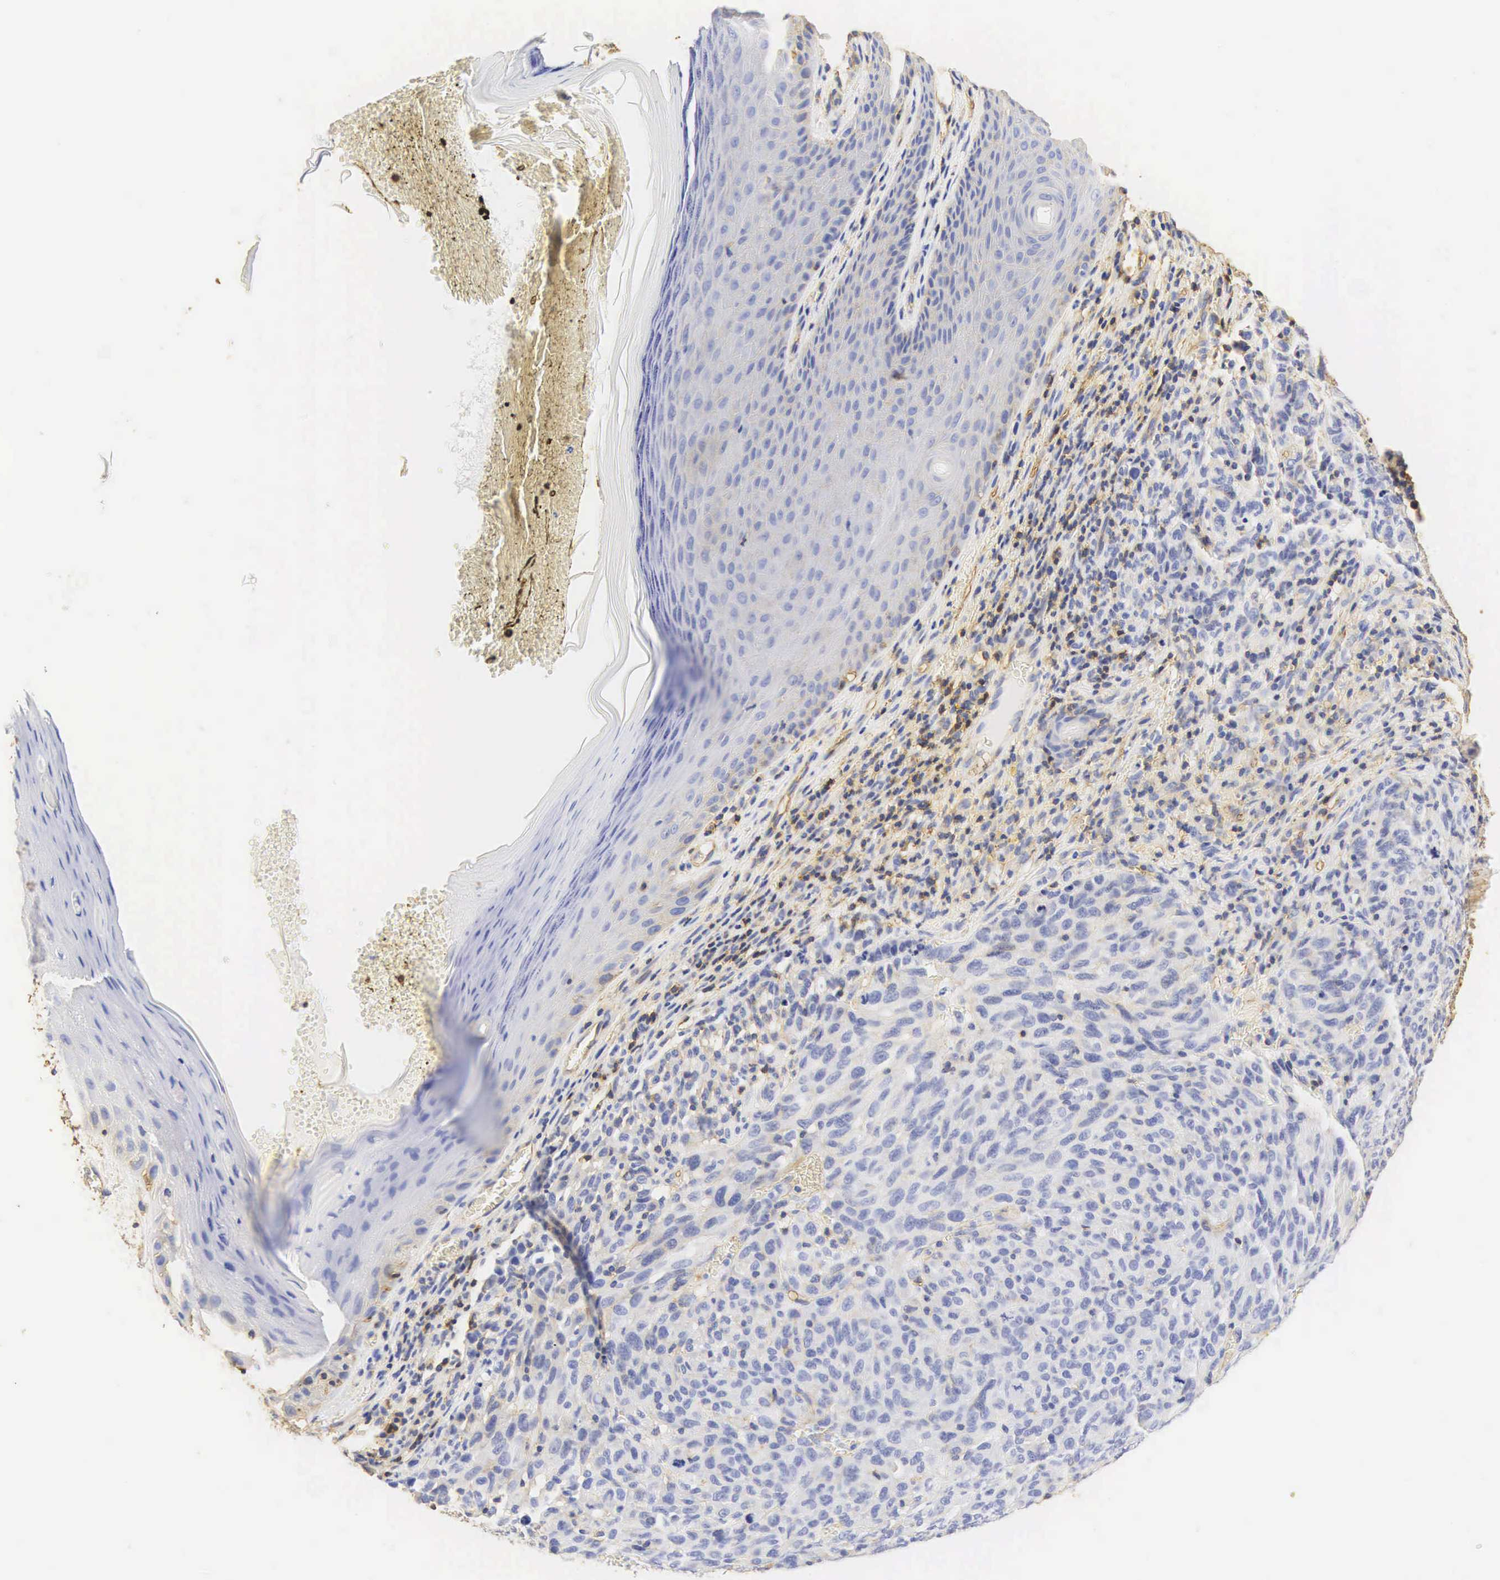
{"staining": {"intensity": "negative", "quantity": "none", "location": "none"}, "tissue": "melanoma", "cell_type": "Tumor cells", "image_type": "cancer", "snomed": [{"axis": "morphology", "description": "Malignant melanoma, NOS"}, {"axis": "topography", "description": "Skin"}], "caption": "Immunohistochemistry (IHC) micrograph of human malignant melanoma stained for a protein (brown), which shows no staining in tumor cells. (IHC, brightfield microscopy, high magnification).", "gene": "CD99", "patient": {"sex": "male", "age": 76}}